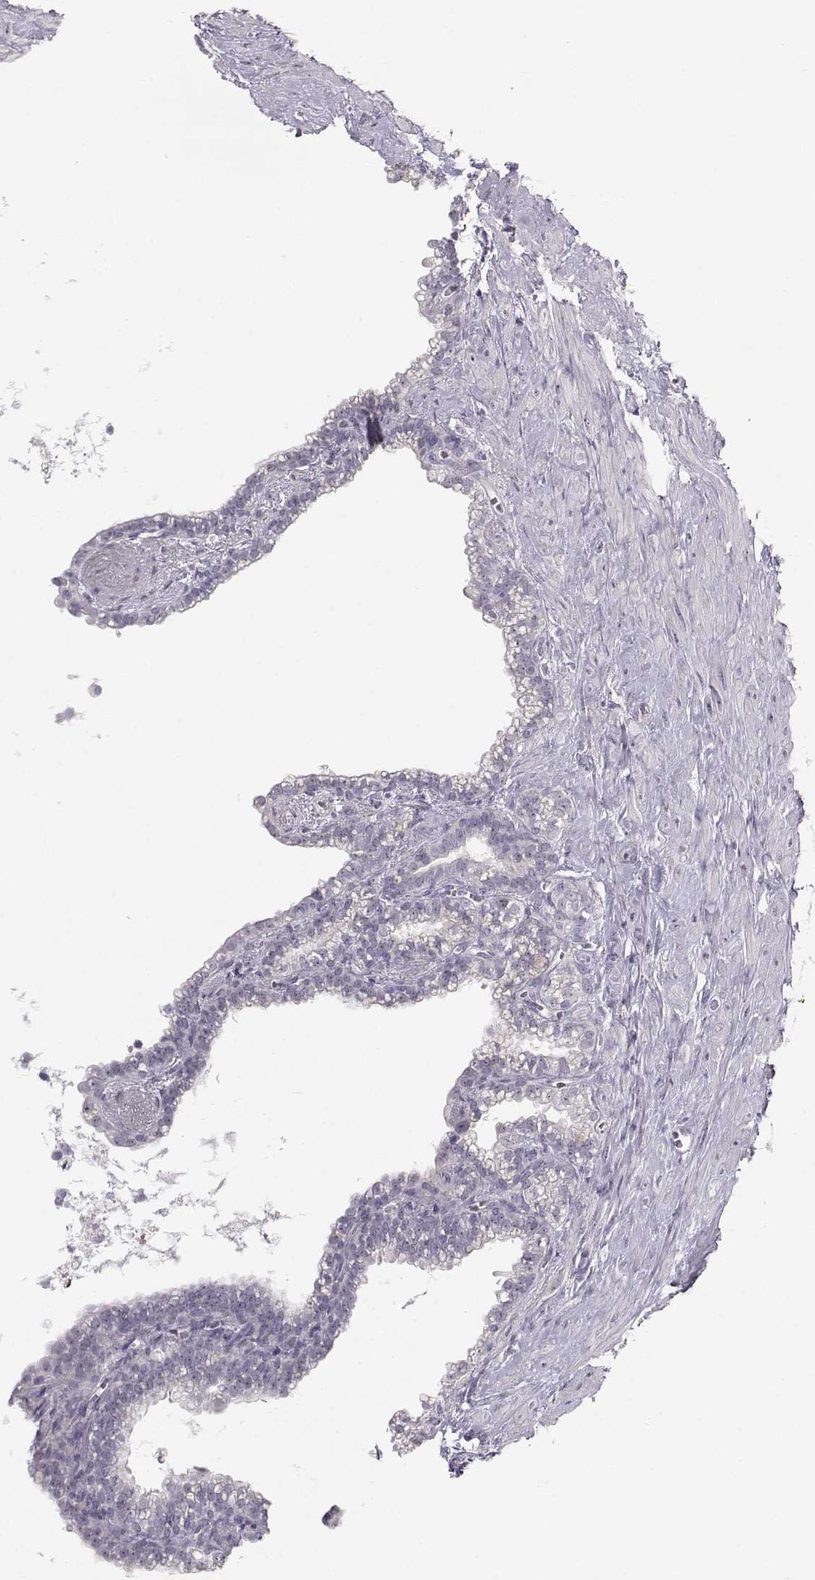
{"staining": {"intensity": "negative", "quantity": "none", "location": "none"}, "tissue": "seminal vesicle", "cell_type": "Glandular cells", "image_type": "normal", "snomed": [{"axis": "morphology", "description": "Normal tissue, NOS"}, {"axis": "morphology", "description": "Urothelial carcinoma, NOS"}, {"axis": "topography", "description": "Urinary bladder"}, {"axis": "topography", "description": "Seminal veicle"}], "caption": "The immunohistochemistry (IHC) histopathology image has no significant expression in glandular cells of seminal vesicle.", "gene": "FAM205A", "patient": {"sex": "male", "age": 76}}